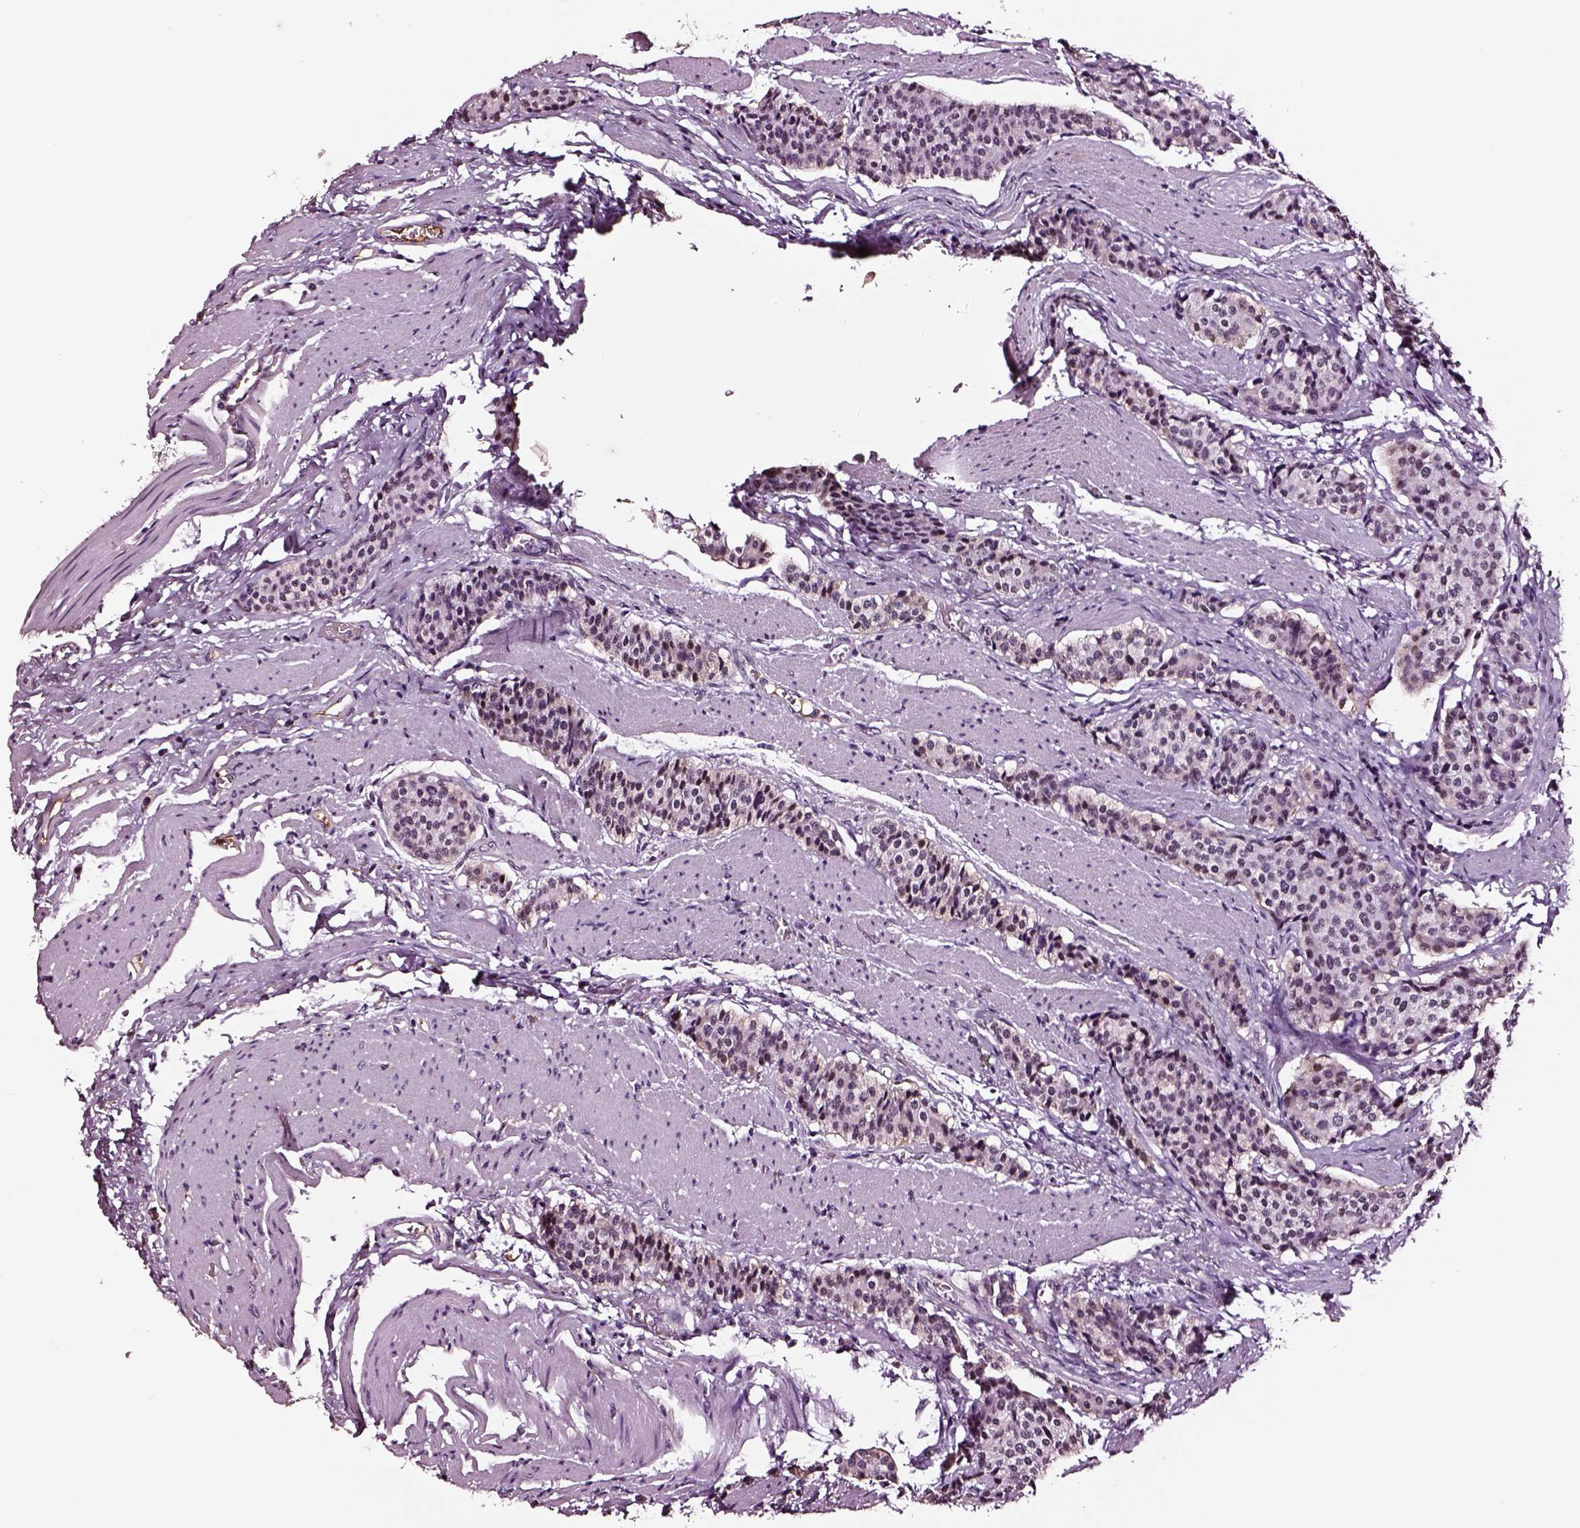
{"staining": {"intensity": "negative", "quantity": "none", "location": "none"}, "tissue": "carcinoid", "cell_type": "Tumor cells", "image_type": "cancer", "snomed": [{"axis": "morphology", "description": "Carcinoid, malignant, NOS"}, {"axis": "topography", "description": "Small intestine"}], "caption": "Immunohistochemical staining of carcinoid (malignant) demonstrates no significant staining in tumor cells.", "gene": "TF", "patient": {"sex": "male", "age": 73}}